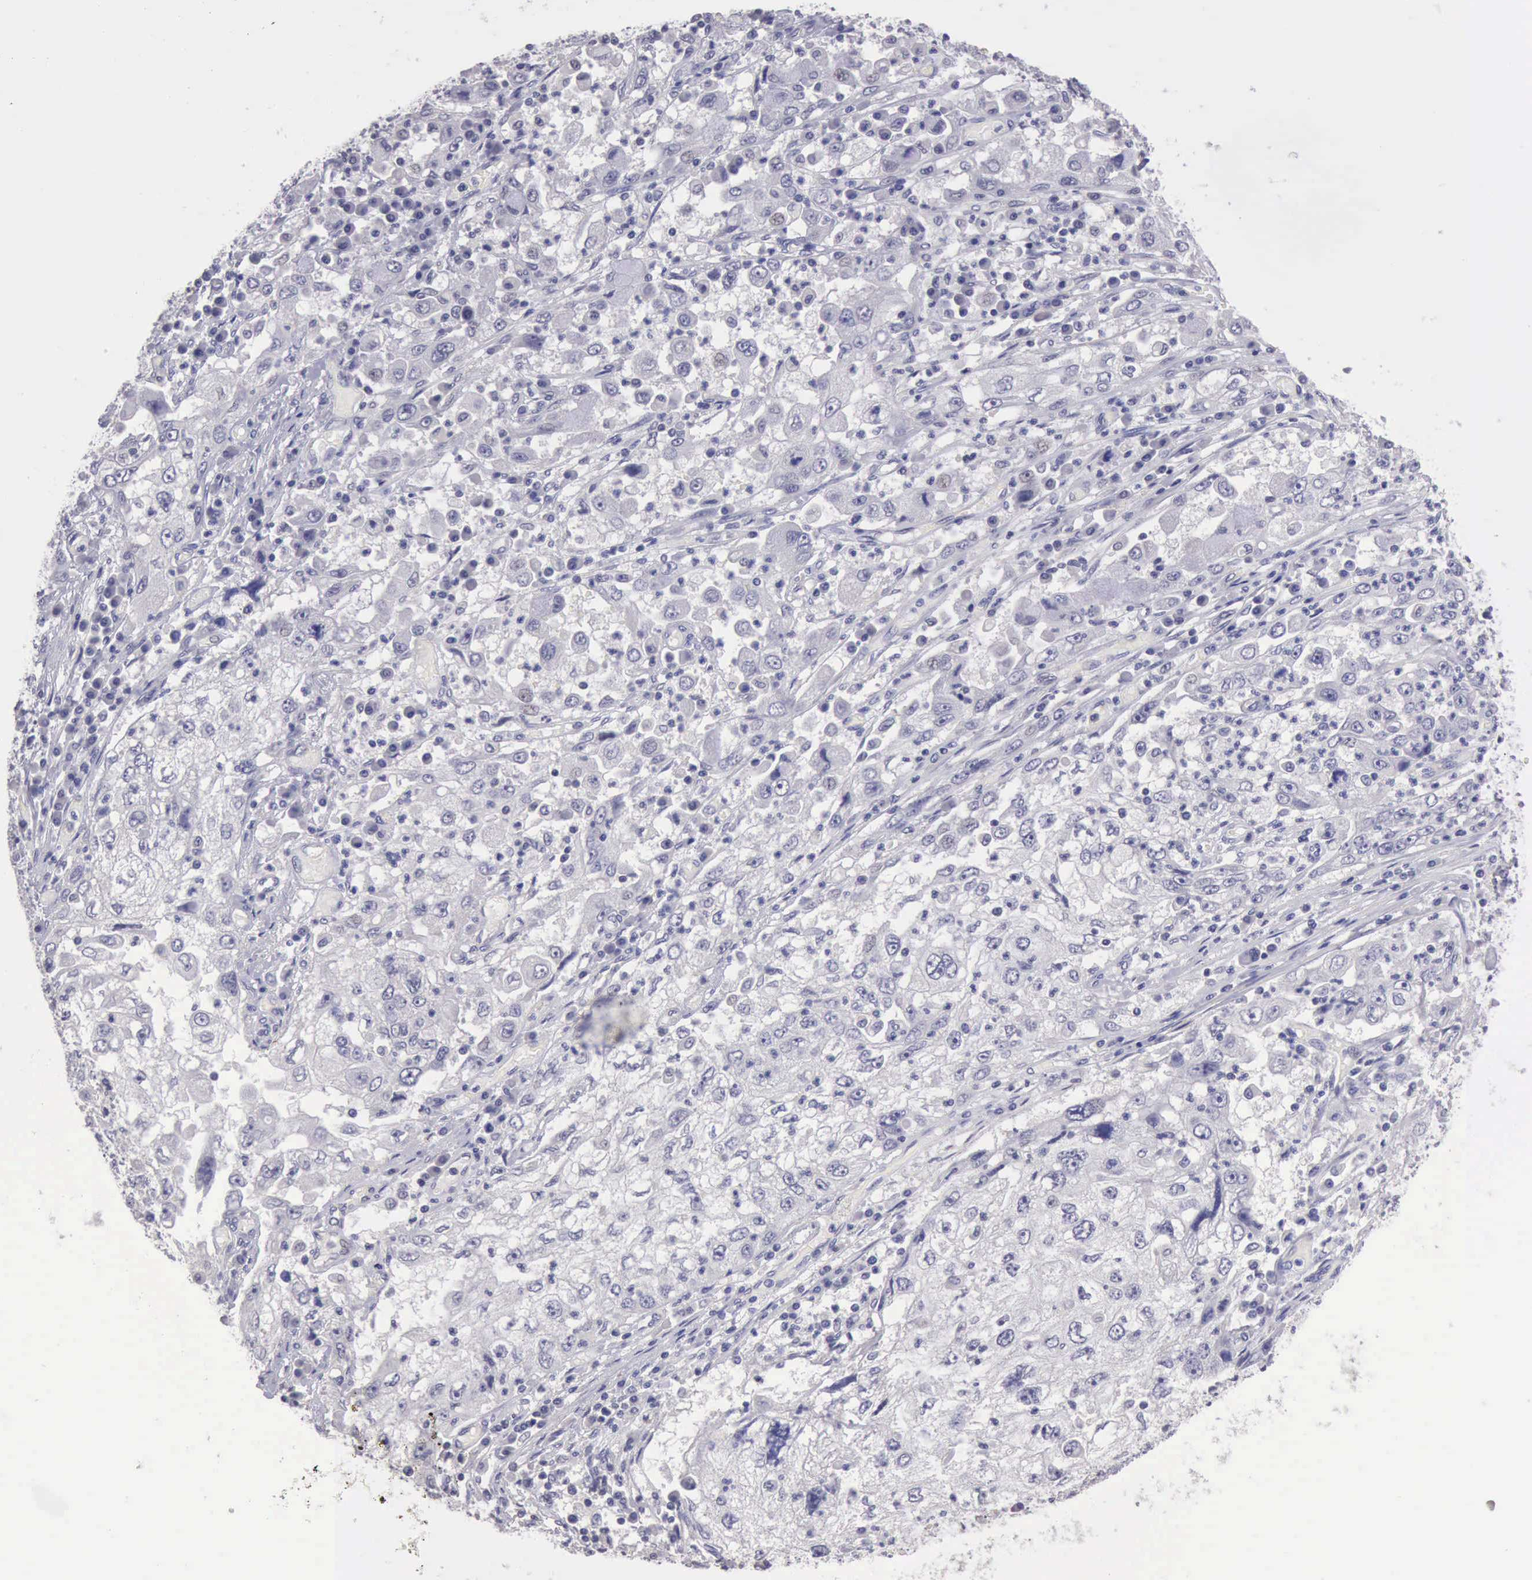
{"staining": {"intensity": "negative", "quantity": "none", "location": "none"}, "tissue": "cervical cancer", "cell_type": "Tumor cells", "image_type": "cancer", "snomed": [{"axis": "morphology", "description": "Squamous cell carcinoma, NOS"}, {"axis": "topography", "description": "Cervix"}], "caption": "Cervical squamous cell carcinoma was stained to show a protein in brown. There is no significant positivity in tumor cells.", "gene": "KCND1", "patient": {"sex": "female", "age": 36}}